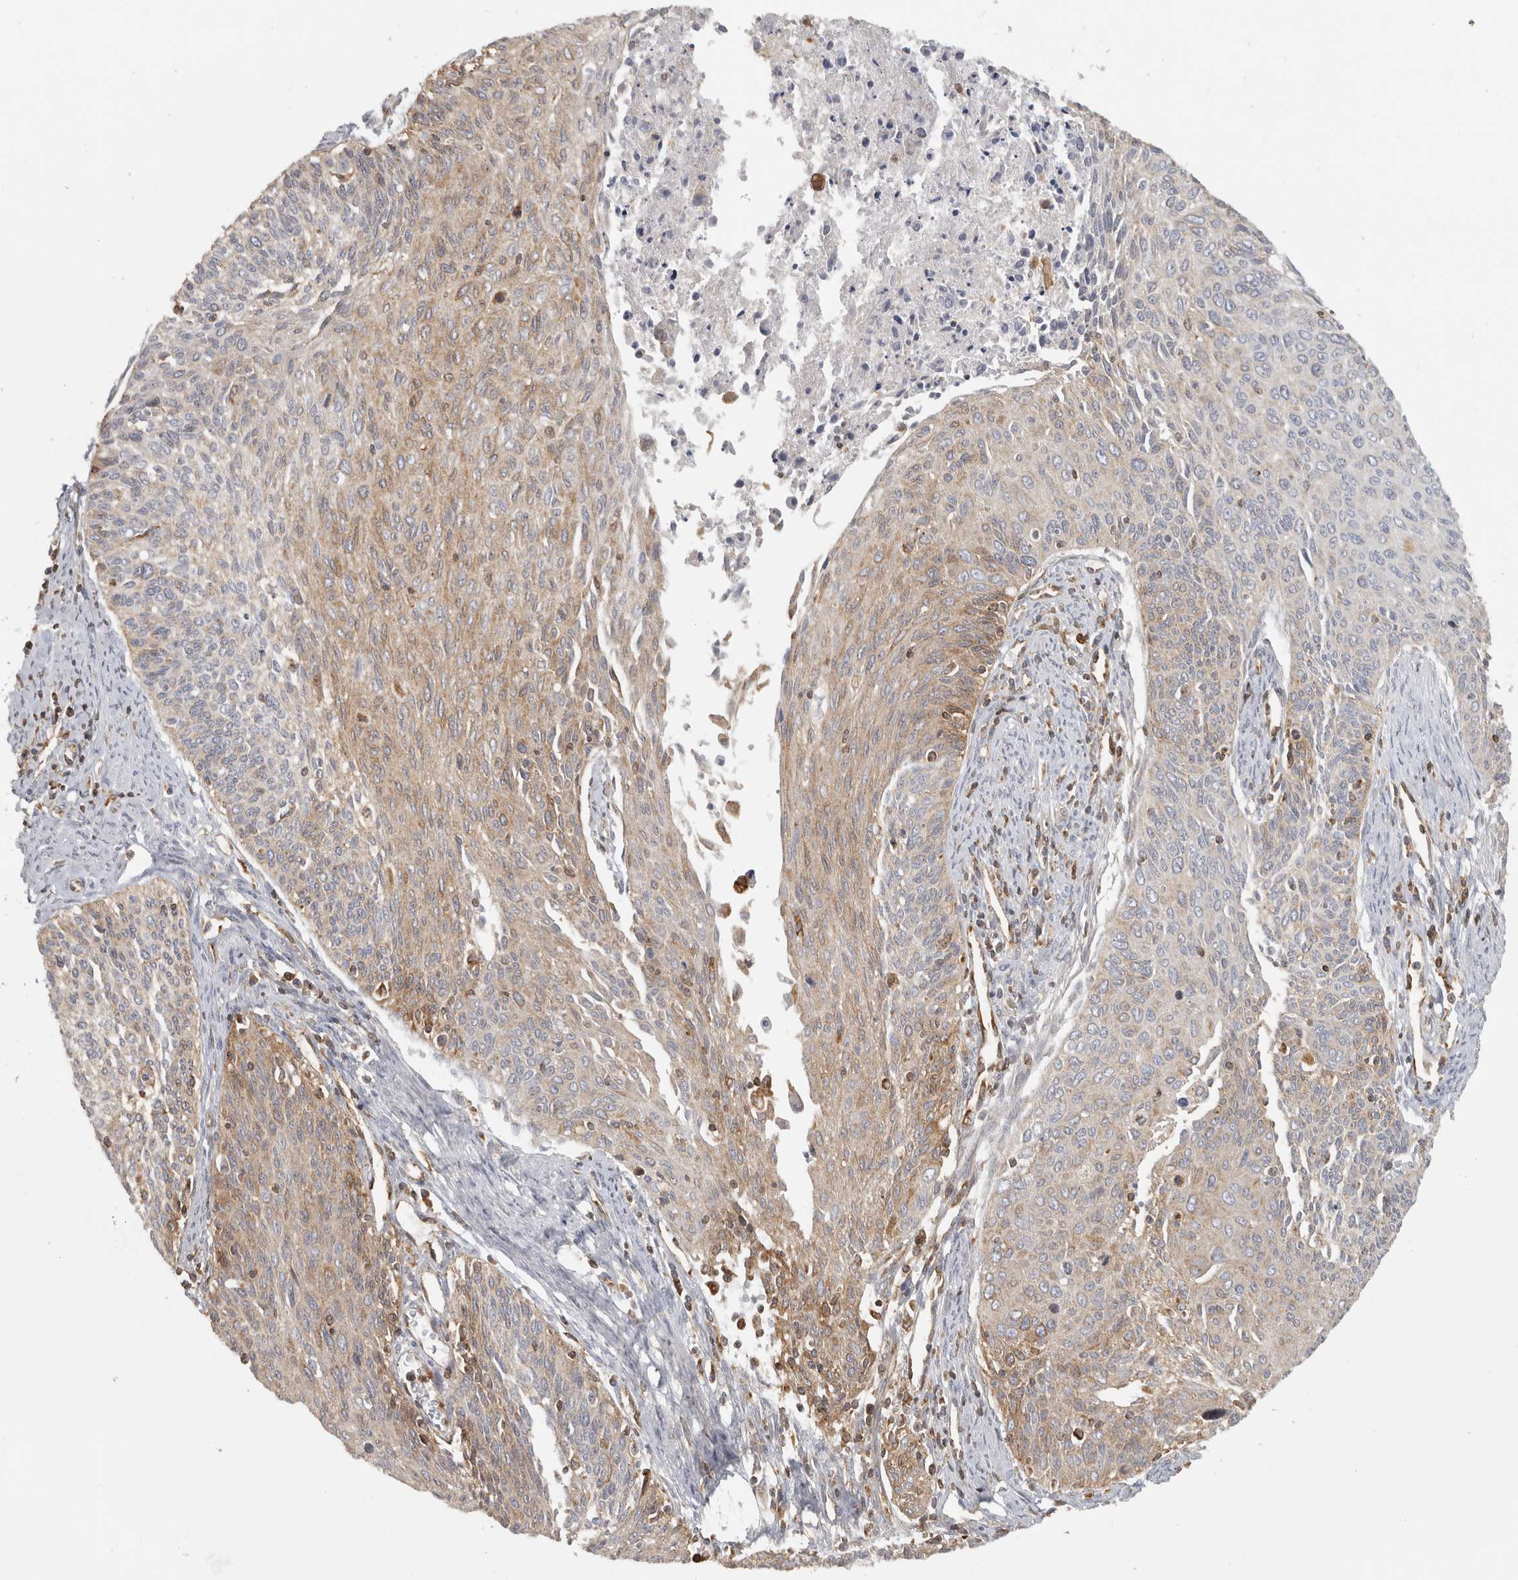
{"staining": {"intensity": "weak", "quantity": "25%-75%", "location": "cytoplasmic/membranous"}, "tissue": "cervical cancer", "cell_type": "Tumor cells", "image_type": "cancer", "snomed": [{"axis": "morphology", "description": "Squamous cell carcinoma, NOS"}, {"axis": "topography", "description": "Cervix"}], "caption": "This histopathology image shows immunohistochemistry staining of cervical cancer (squamous cell carcinoma), with low weak cytoplasmic/membranous staining in about 25%-75% of tumor cells.", "gene": "HLA-E", "patient": {"sex": "female", "age": 55}}